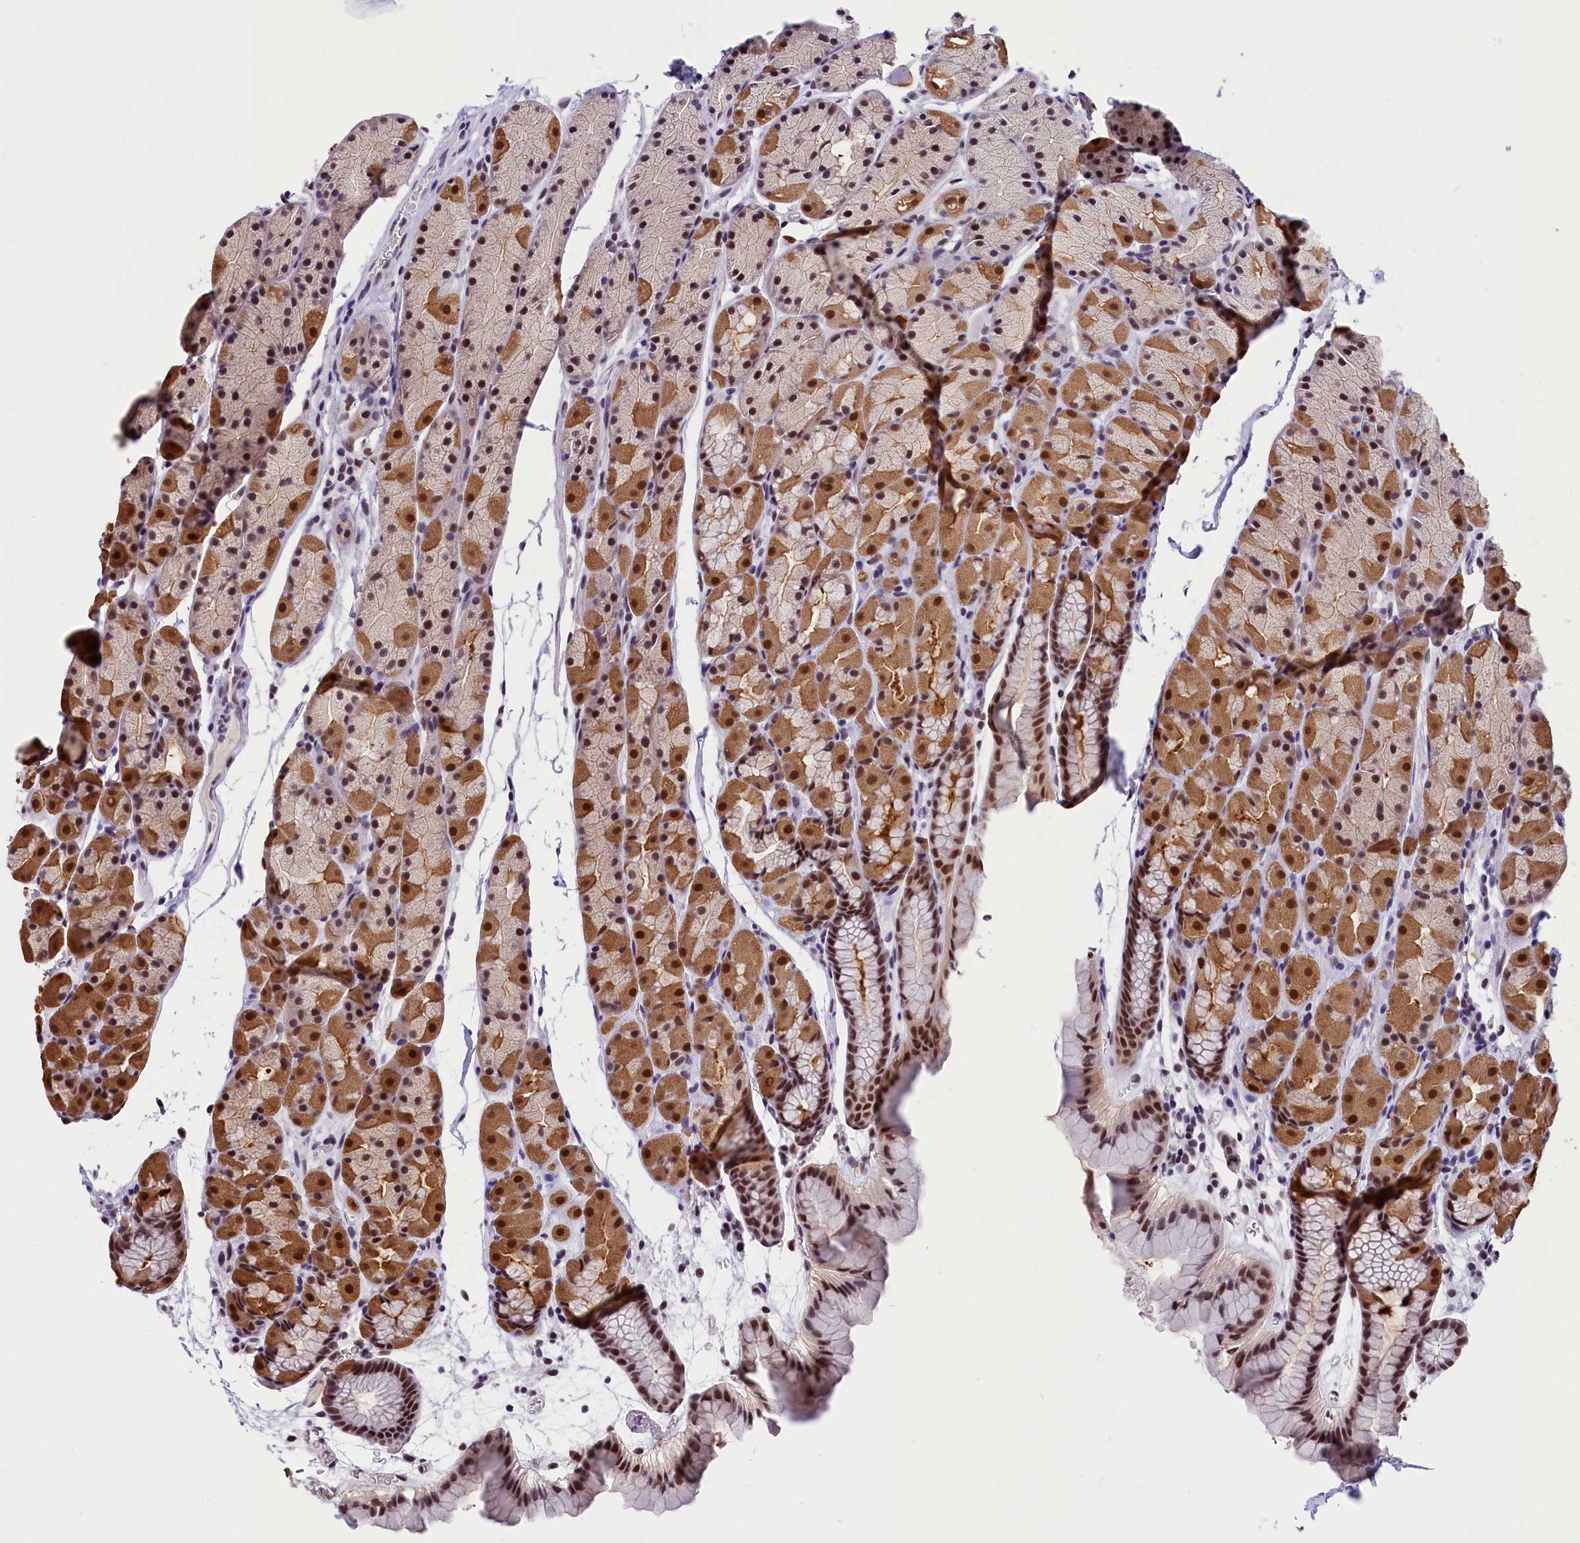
{"staining": {"intensity": "moderate", "quantity": ">75%", "location": "cytoplasmic/membranous,nuclear"}, "tissue": "stomach", "cell_type": "Glandular cells", "image_type": "normal", "snomed": [{"axis": "morphology", "description": "Normal tissue, NOS"}, {"axis": "topography", "description": "Stomach, upper"}, {"axis": "topography", "description": "Stomach"}], "caption": "About >75% of glandular cells in benign human stomach reveal moderate cytoplasmic/membranous,nuclear protein expression as visualized by brown immunohistochemical staining.", "gene": "ZC3H4", "patient": {"sex": "male", "age": 47}}